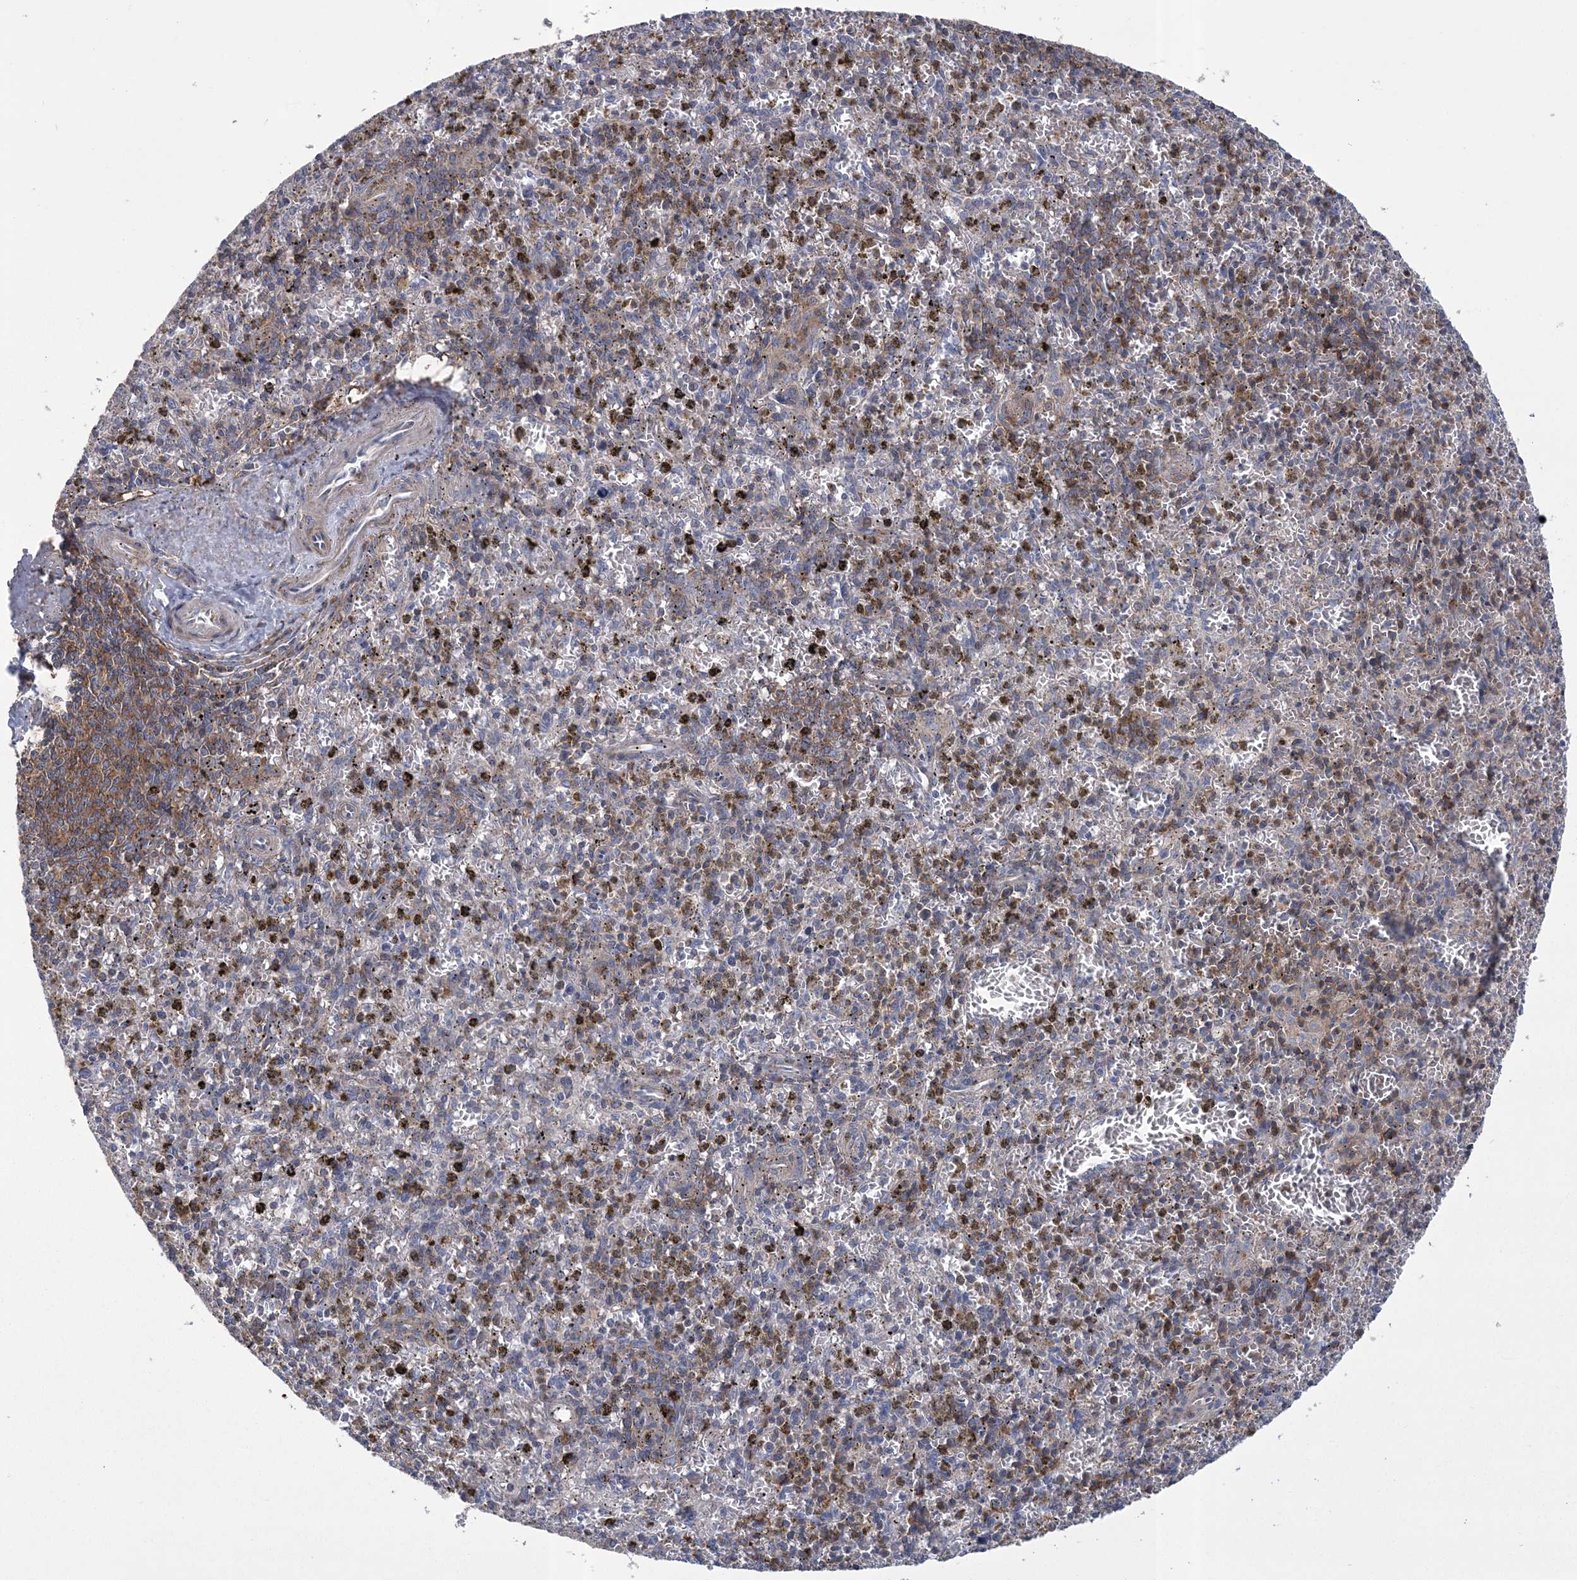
{"staining": {"intensity": "moderate", "quantity": "<25%", "location": "cytoplasmic/membranous"}, "tissue": "spleen", "cell_type": "Cells in red pulp", "image_type": "normal", "snomed": [{"axis": "morphology", "description": "Normal tissue, NOS"}, {"axis": "topography", "description": "Spleen"}], "caption": "Protein staining of unremarkable spleen shows moderate cytoplasmic/membranous positivity in about <25% of cells in red pulp.", "gene": "ARSJ", "patient": {"sex": "male", "age": 72}}